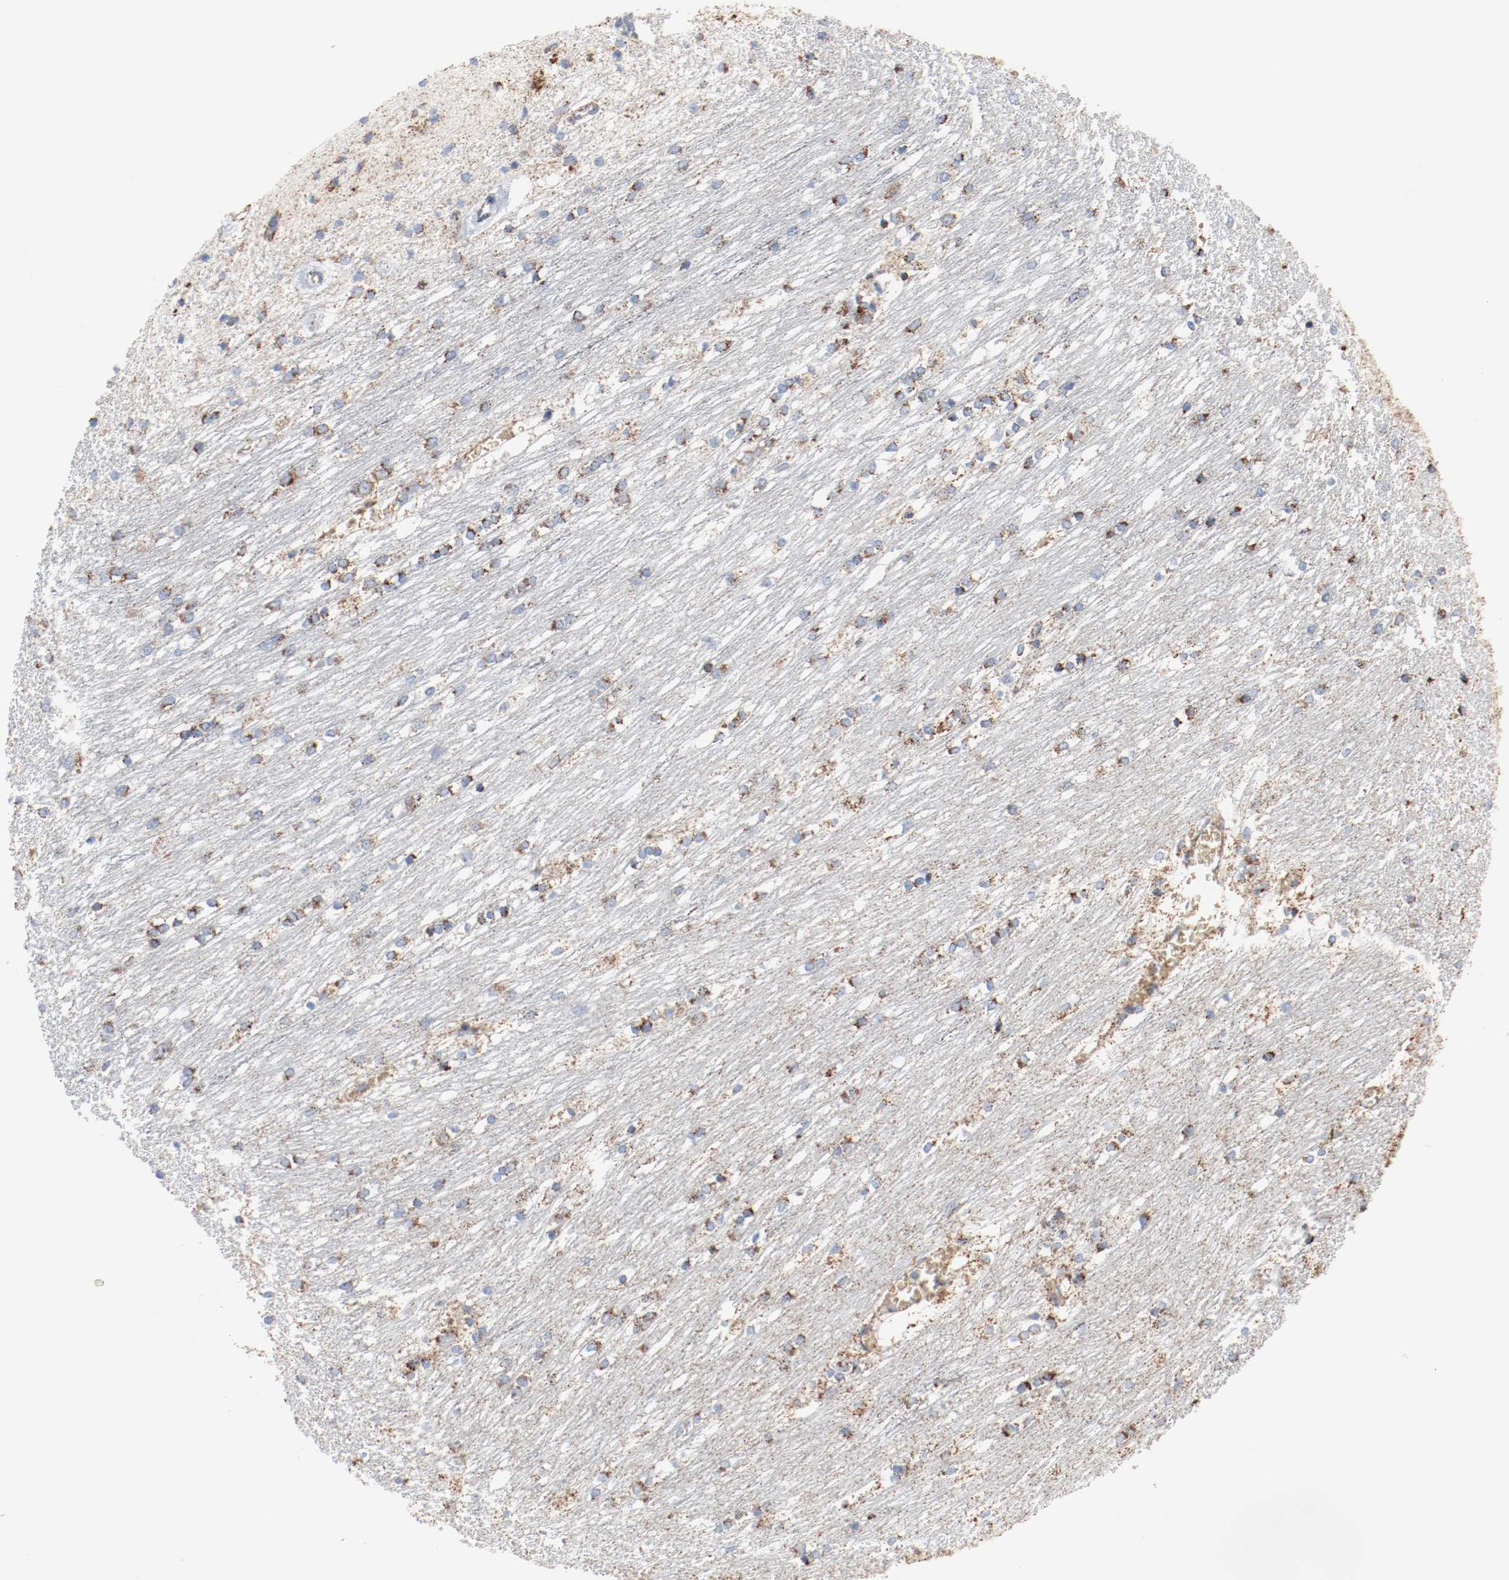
{"staining": {"intensity": "moderate", "quantity": ">75%", "location": "cytoplasmic/membranous"}, "tissue": "caudate", "cell_type": "Glial cells", "image_type": "normal", "snomed": [{"axis": "morphology", "description": "Normal tissue, NOS"}, {"axis": "topography", "description": "Lateral ventricle wall"}], "caption": "DAB immunohistochemical staining of unremarkable caudate reveals moderate cytoplasmic/membranous protein positivity in about >75% of glial cells.", "gene": "NDUFB8", "patient": {"sex": "female", "age": 19}}